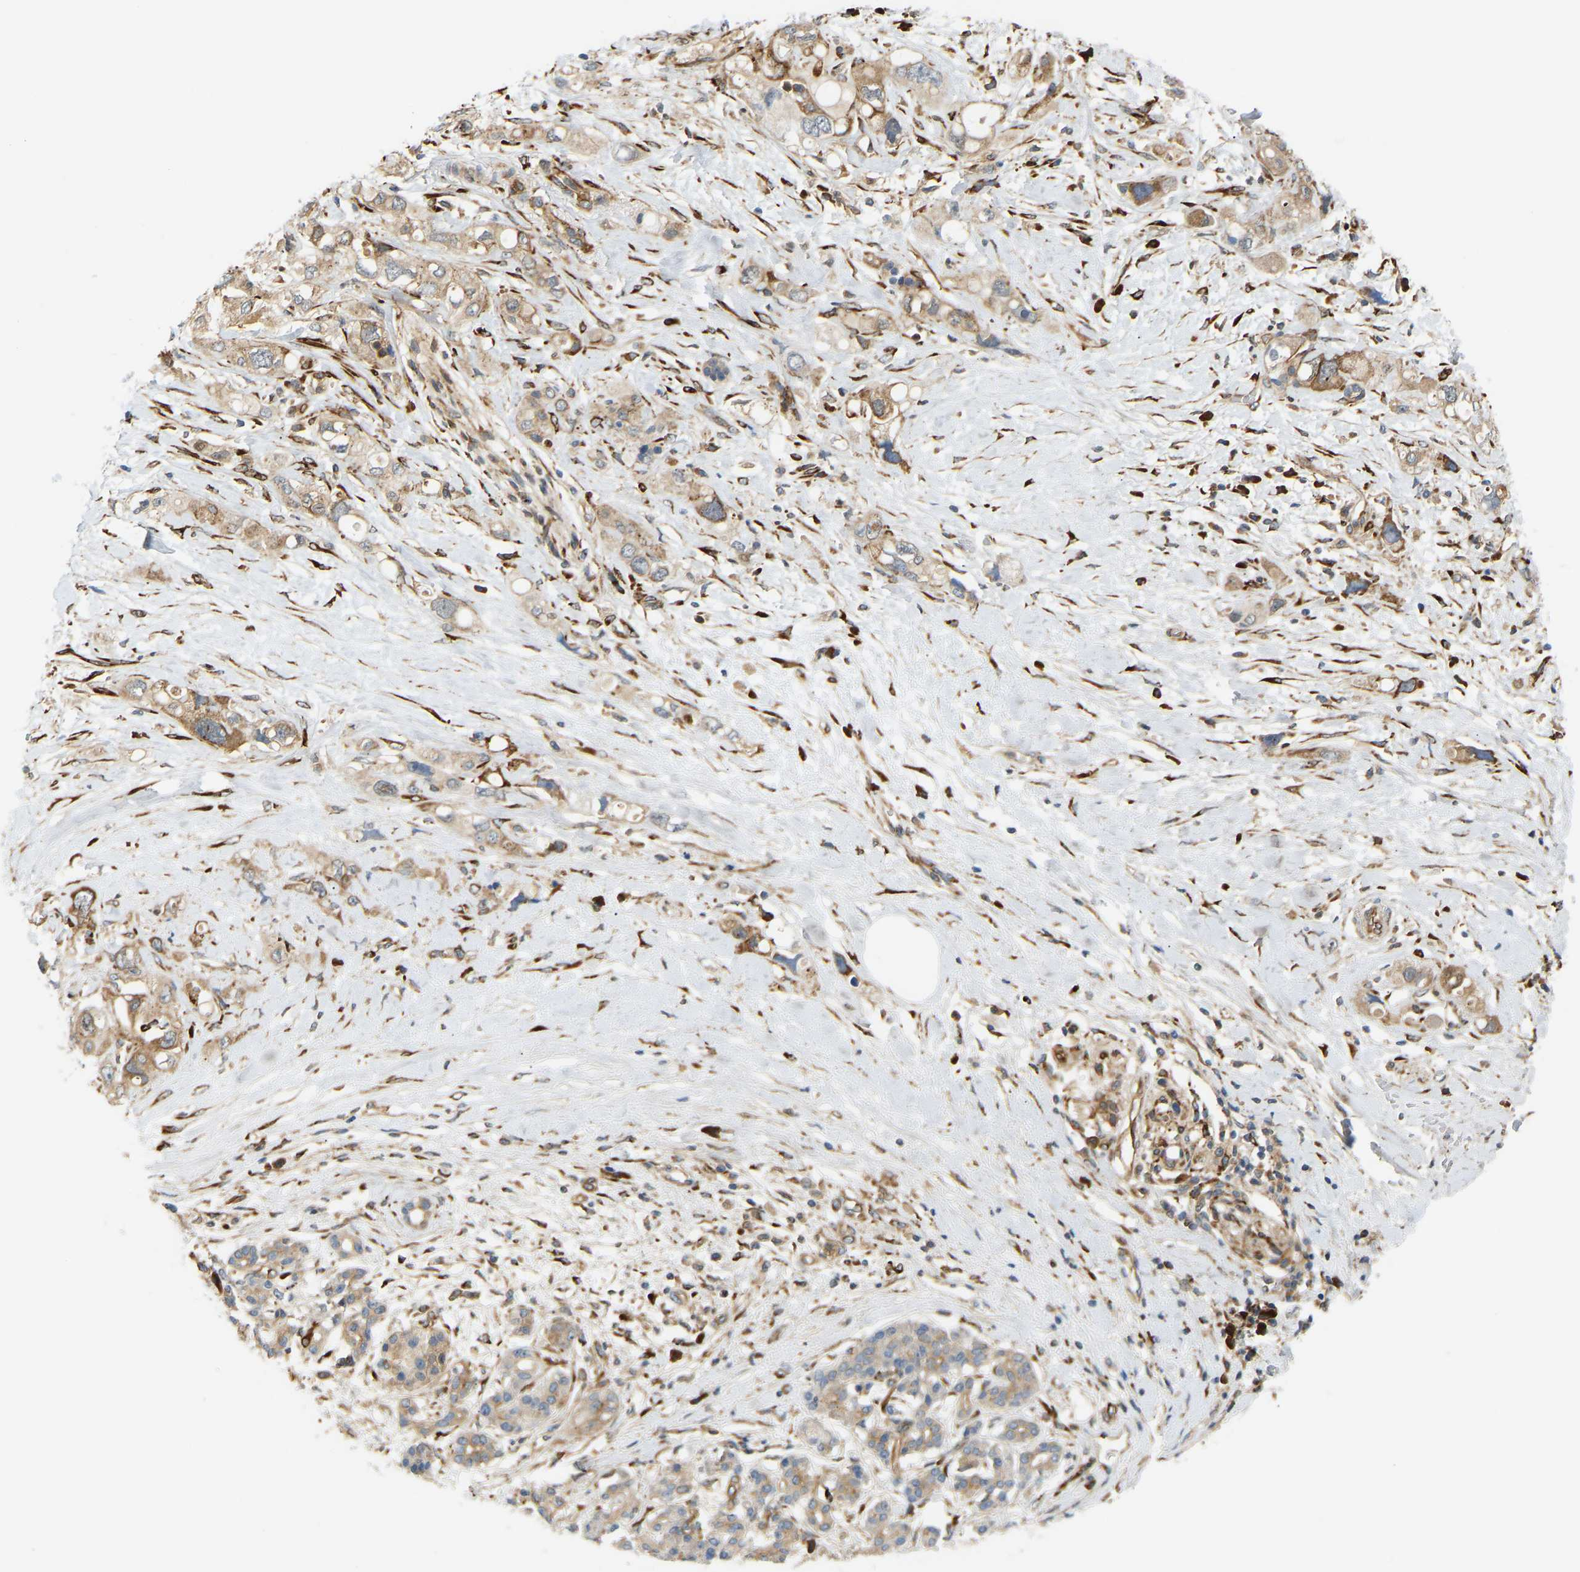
{"staining": {"intensity": "strong", "quantity": "<25%", "location": "cytoplasmic/membranous"}, "tissue": "pancreatic cancer", "cell_type": "Tumor cells", "image_type": "cancer", "snomed": [{"axis": "morphology", "description": "Adenocarcinoma, NOS"}, {"axis": "topography", "description": "Pancreas"}], "caption": "This micrograph shows IHC staining of pancreatic cancer, with medium strong cytoplasmic/membranous staining in approximately <25% of tumor cells.", "gene": "PLCG2", "patient": {"sex": "female", "age": 56}}